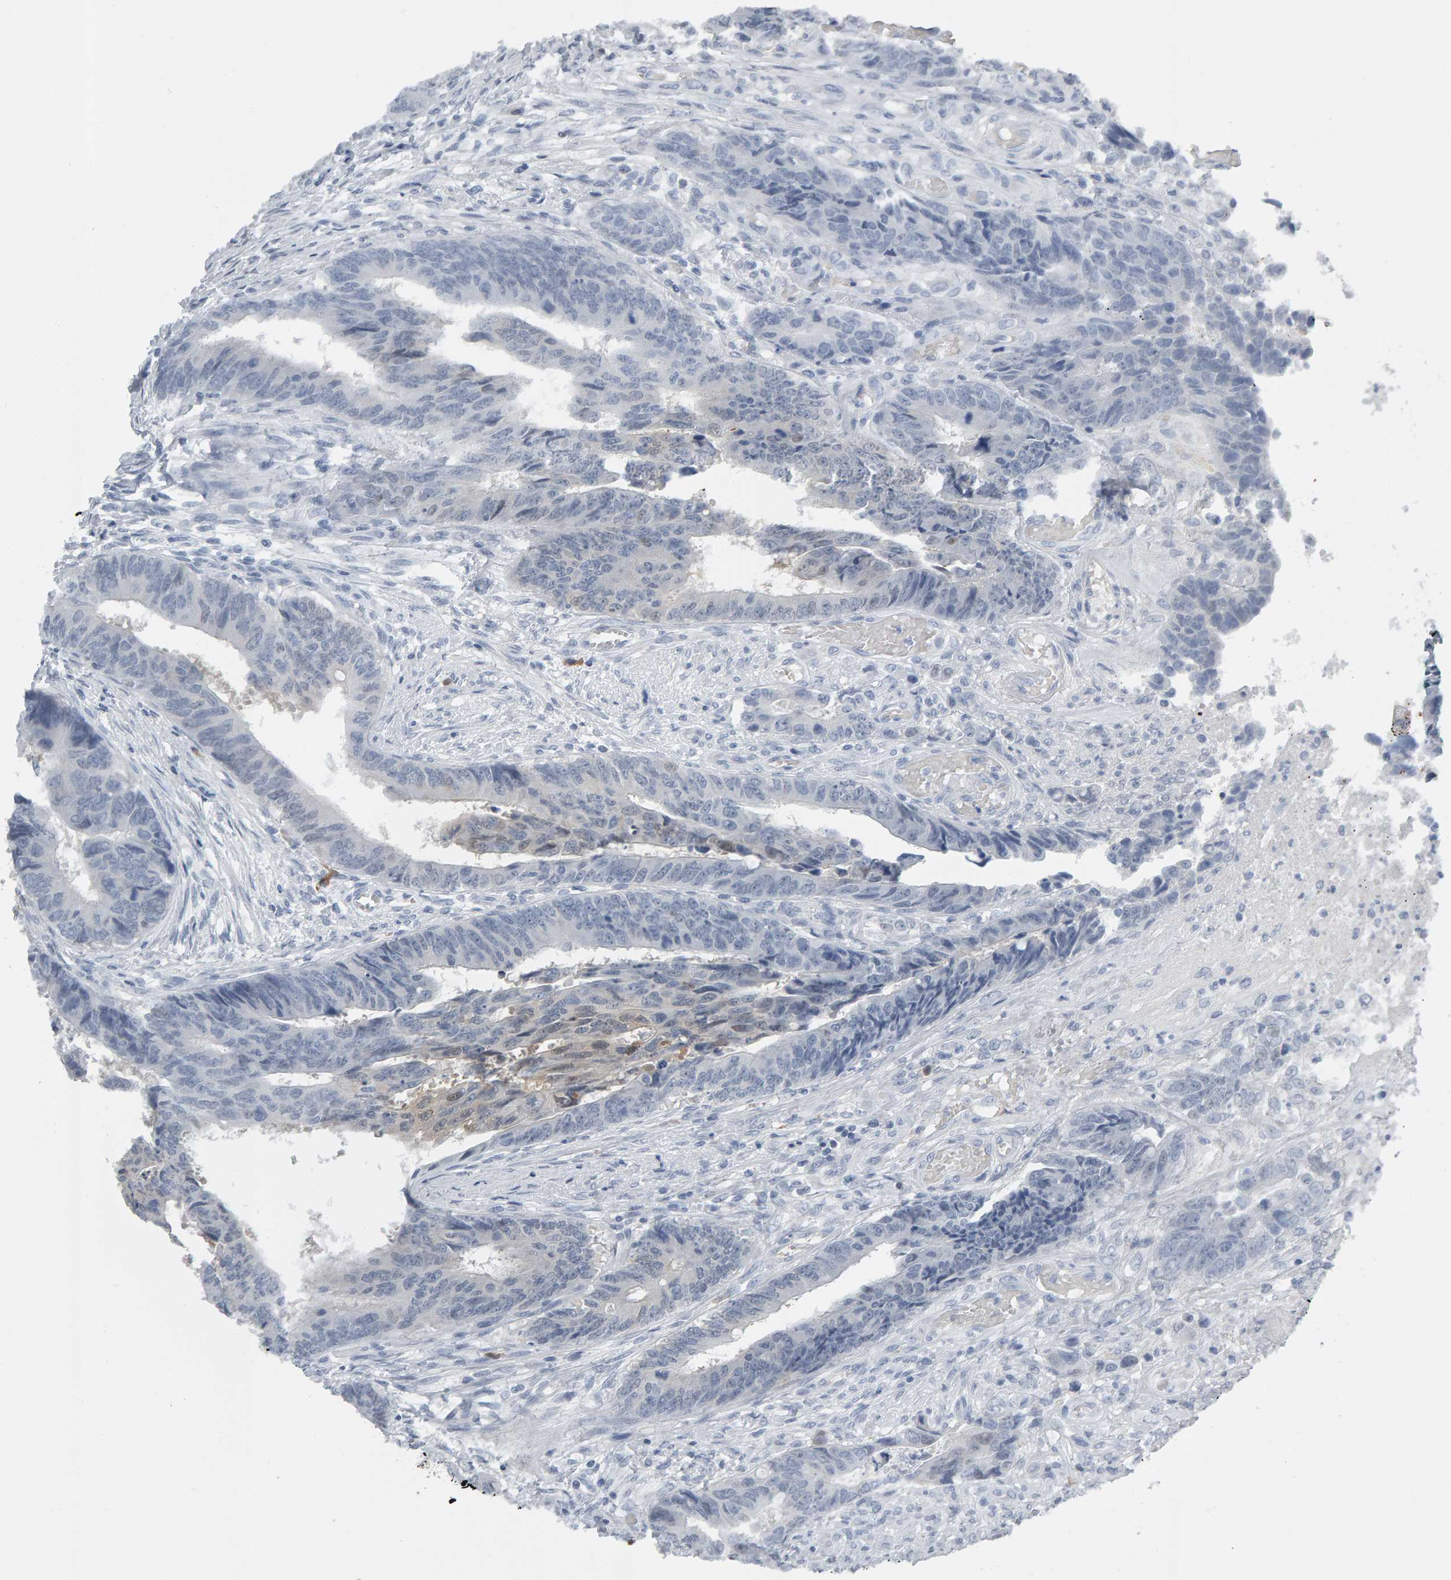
{"staining": {"intensity": "negative", "quantity": "none", "location": "none"}, "tissue": "colorectal cancer", "cell_type": "Tumor cells", "image_type": "cancer", "snomed": [{"axis": "morphology", "description": "Adenocarcinoma, NOS"}, {"axis": "topography", "description": "Rectum"}], "caption": "This is an IHC micrograph of adenocarcinoma (colorectal). There is no expression in tumor cells.", "gene": "CTH", "patient": {"sex": "male", "age": 84}}